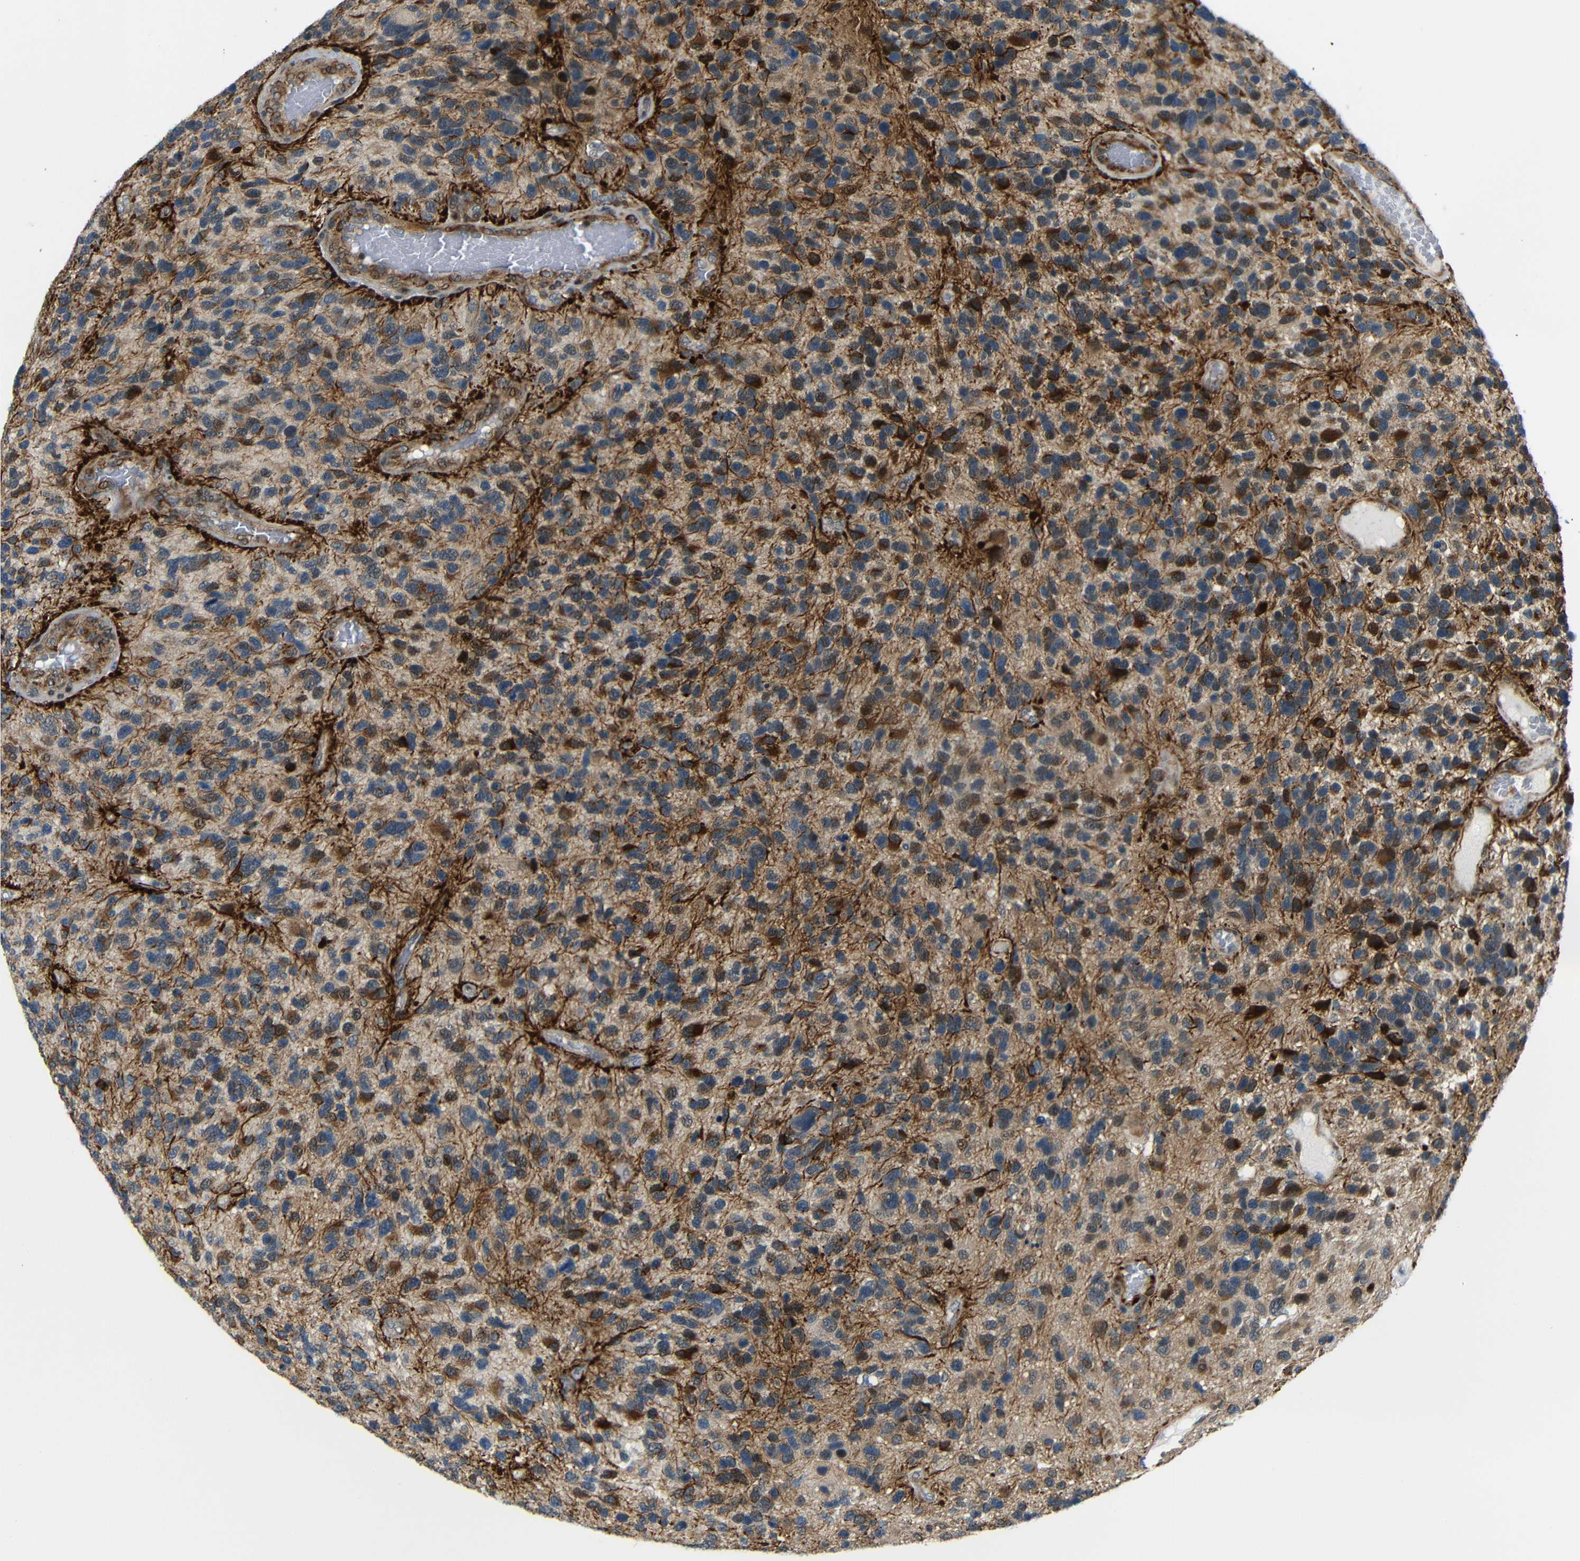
{"staining": {"intensity": "strong", "quantity": "25%-75%", "location": "cytoplasmic/membranous"}, "tissue": "glioma", "cell_type": "Tumor cells", "image_type": "cancer", "snomed": [{"axis": "morphology", "description": "Glioma, malignant, High grade"}, {"axis": "topography", "description": "Brain"}], "caption": "Tumor cells exhibit strong cytoplasmic/membranous positivity in about 25%-75% of cells in high-grade glioma (malignant).", "gene": "SYDE1", "patient": {"sex": "female", "age": 58}}